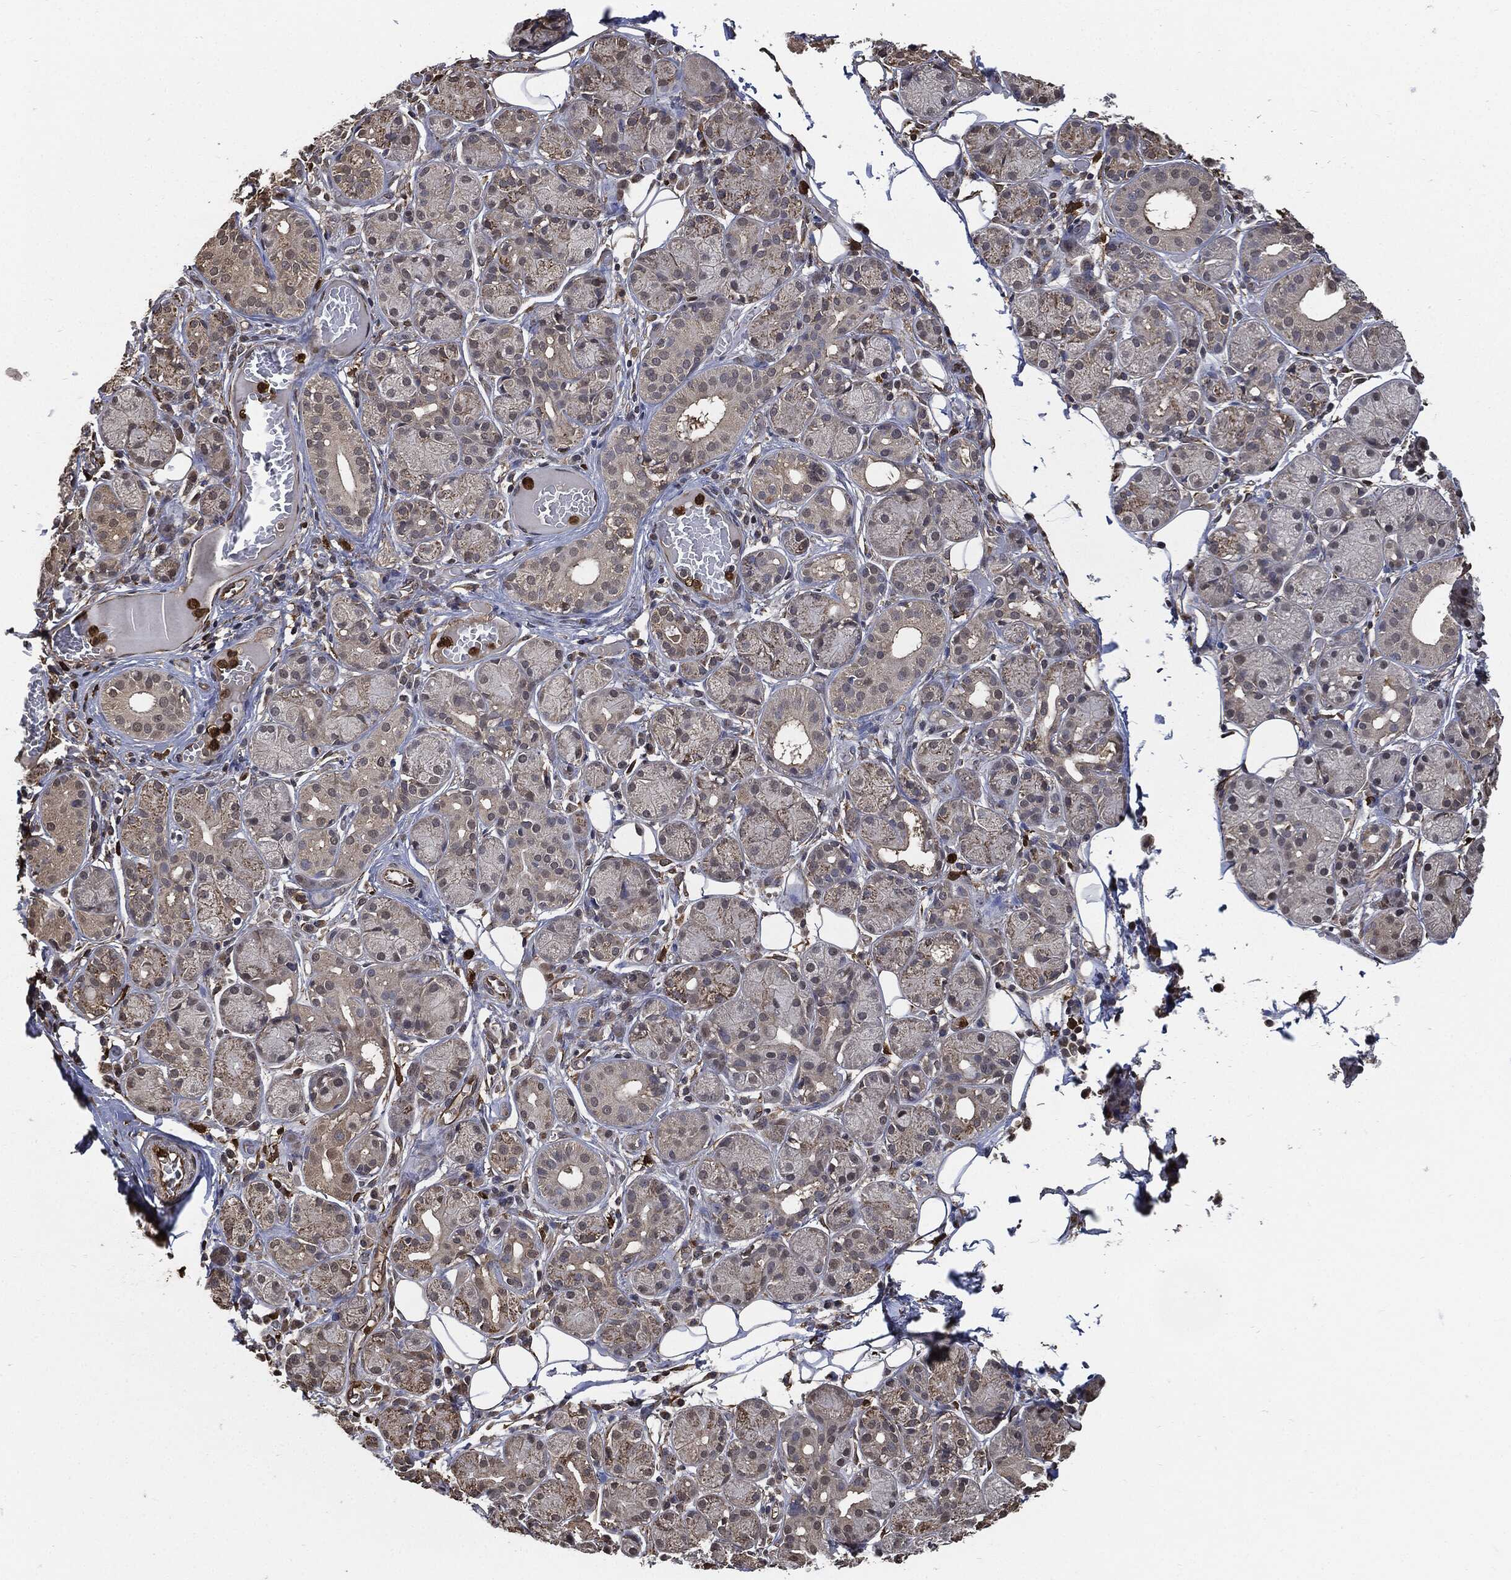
{"staining": {"intensity": "moderate", "quantity": "<25%", "location": "cytoplasmic/membranous"}, "tissue": "salivary gland", "cell_type": "Glandular cells", "image_type": "normal", "snomed": [{"axis": "morphology", "description": "Normal tissue, NOS"}, {"axis": "topography", "description": "Salivary gland"}], "caption": "Unremarkable salivary gland was stained to show a protein in brown. There is low levels of moderate cytoplasmic/membranous staining in about <25% of glandular cells. The staining was performed using DAB, with brown indicating positive protein expression. Nuclei are stained blue with hematoxylin.", "gene": "S100A9", "patient": {"sex": "male", "age": 71}}